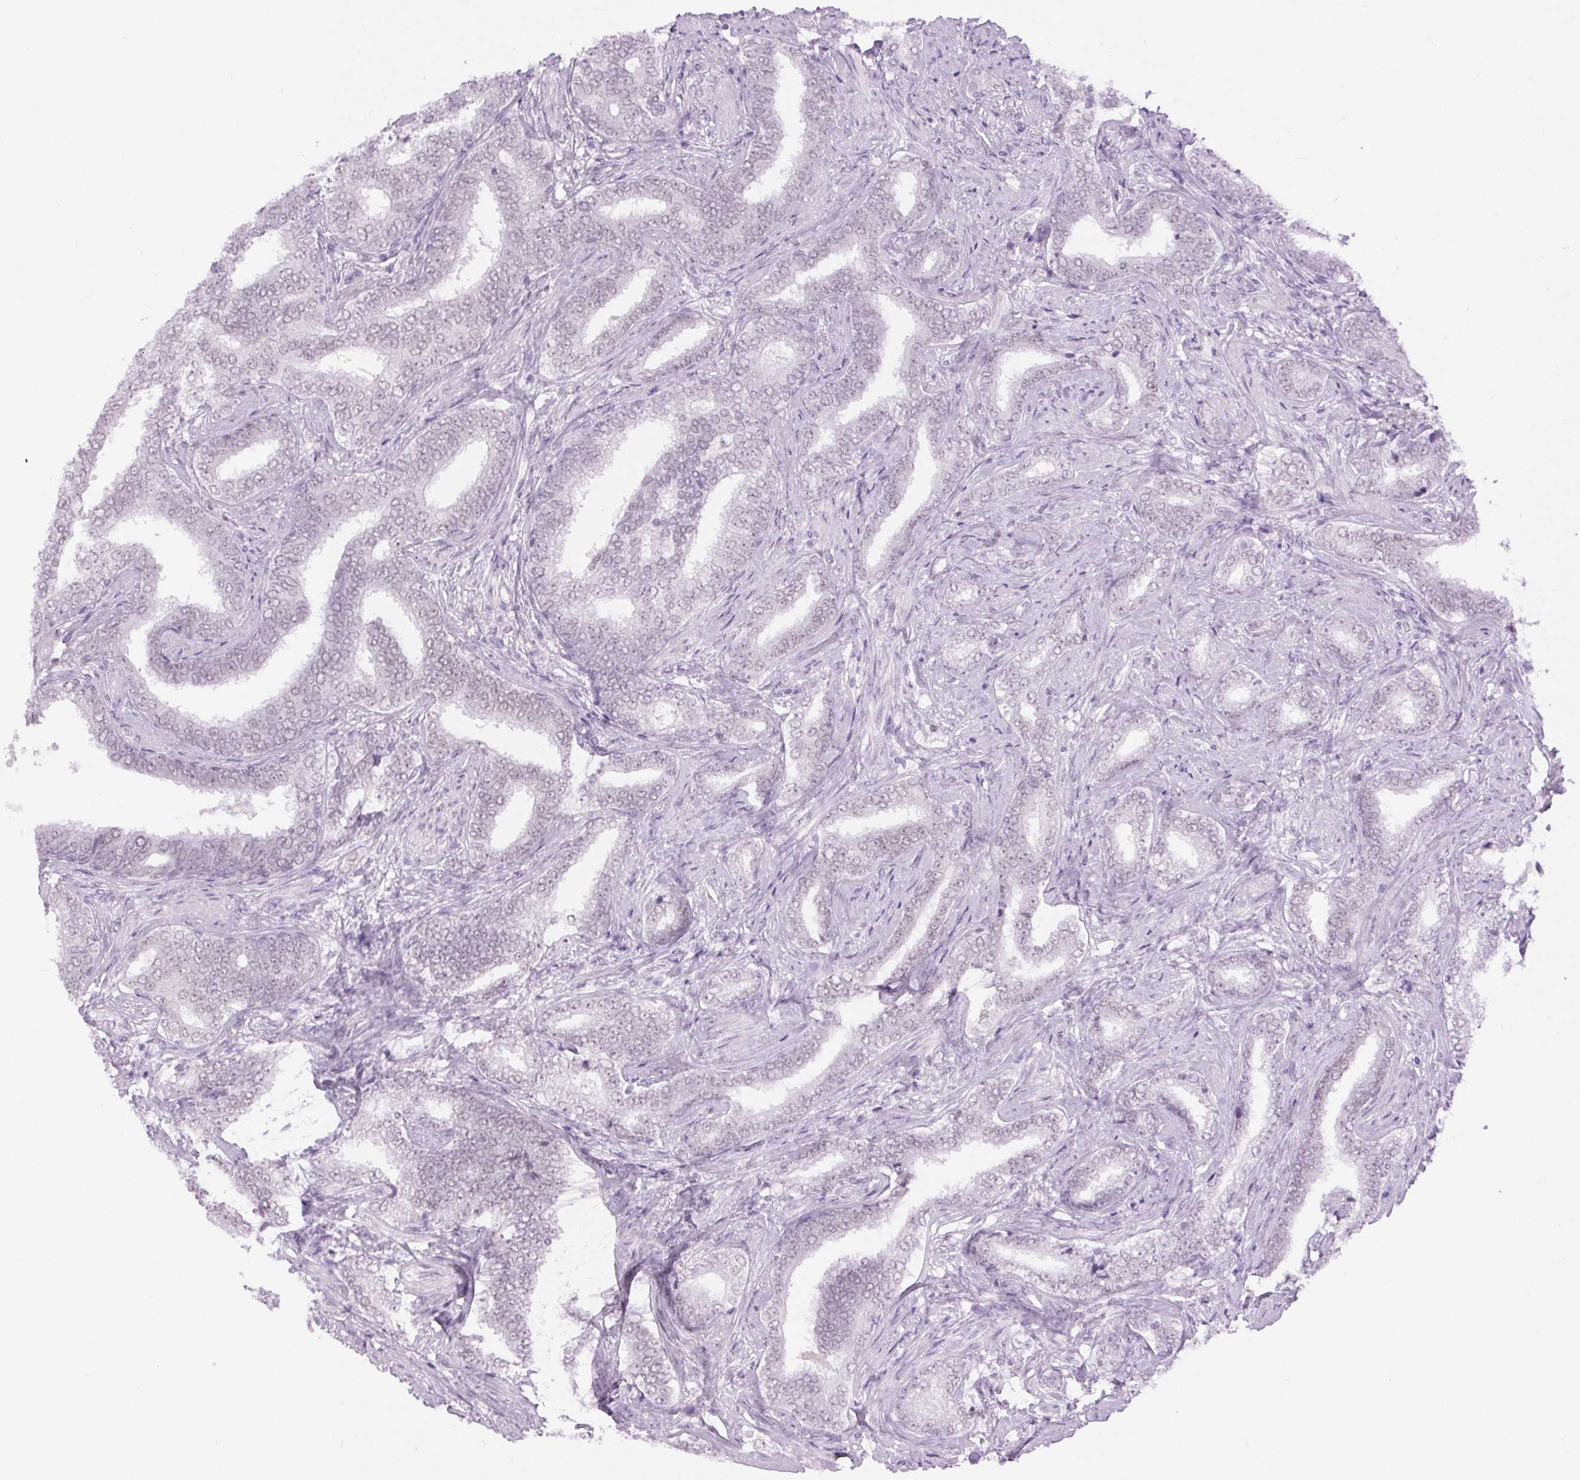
{"staining": {"intensity": "negative", "quantity": "none", "location": "none"}, "tissue": "prostate cancer", "cell_type": "Tumor cells", "image_type": "cancer", "snomed": [{"axis": "morphology", "description": "Adenocarcinoma, High grade"}, {"axis": "topography", "description": "Prostate"}], "caption": "Immunohistochemistry (IHC) of human prostate cancer shows no positivity in tumor cells.", "gene": "BEND2", "patient": {"sex": "male", "age": 72}}